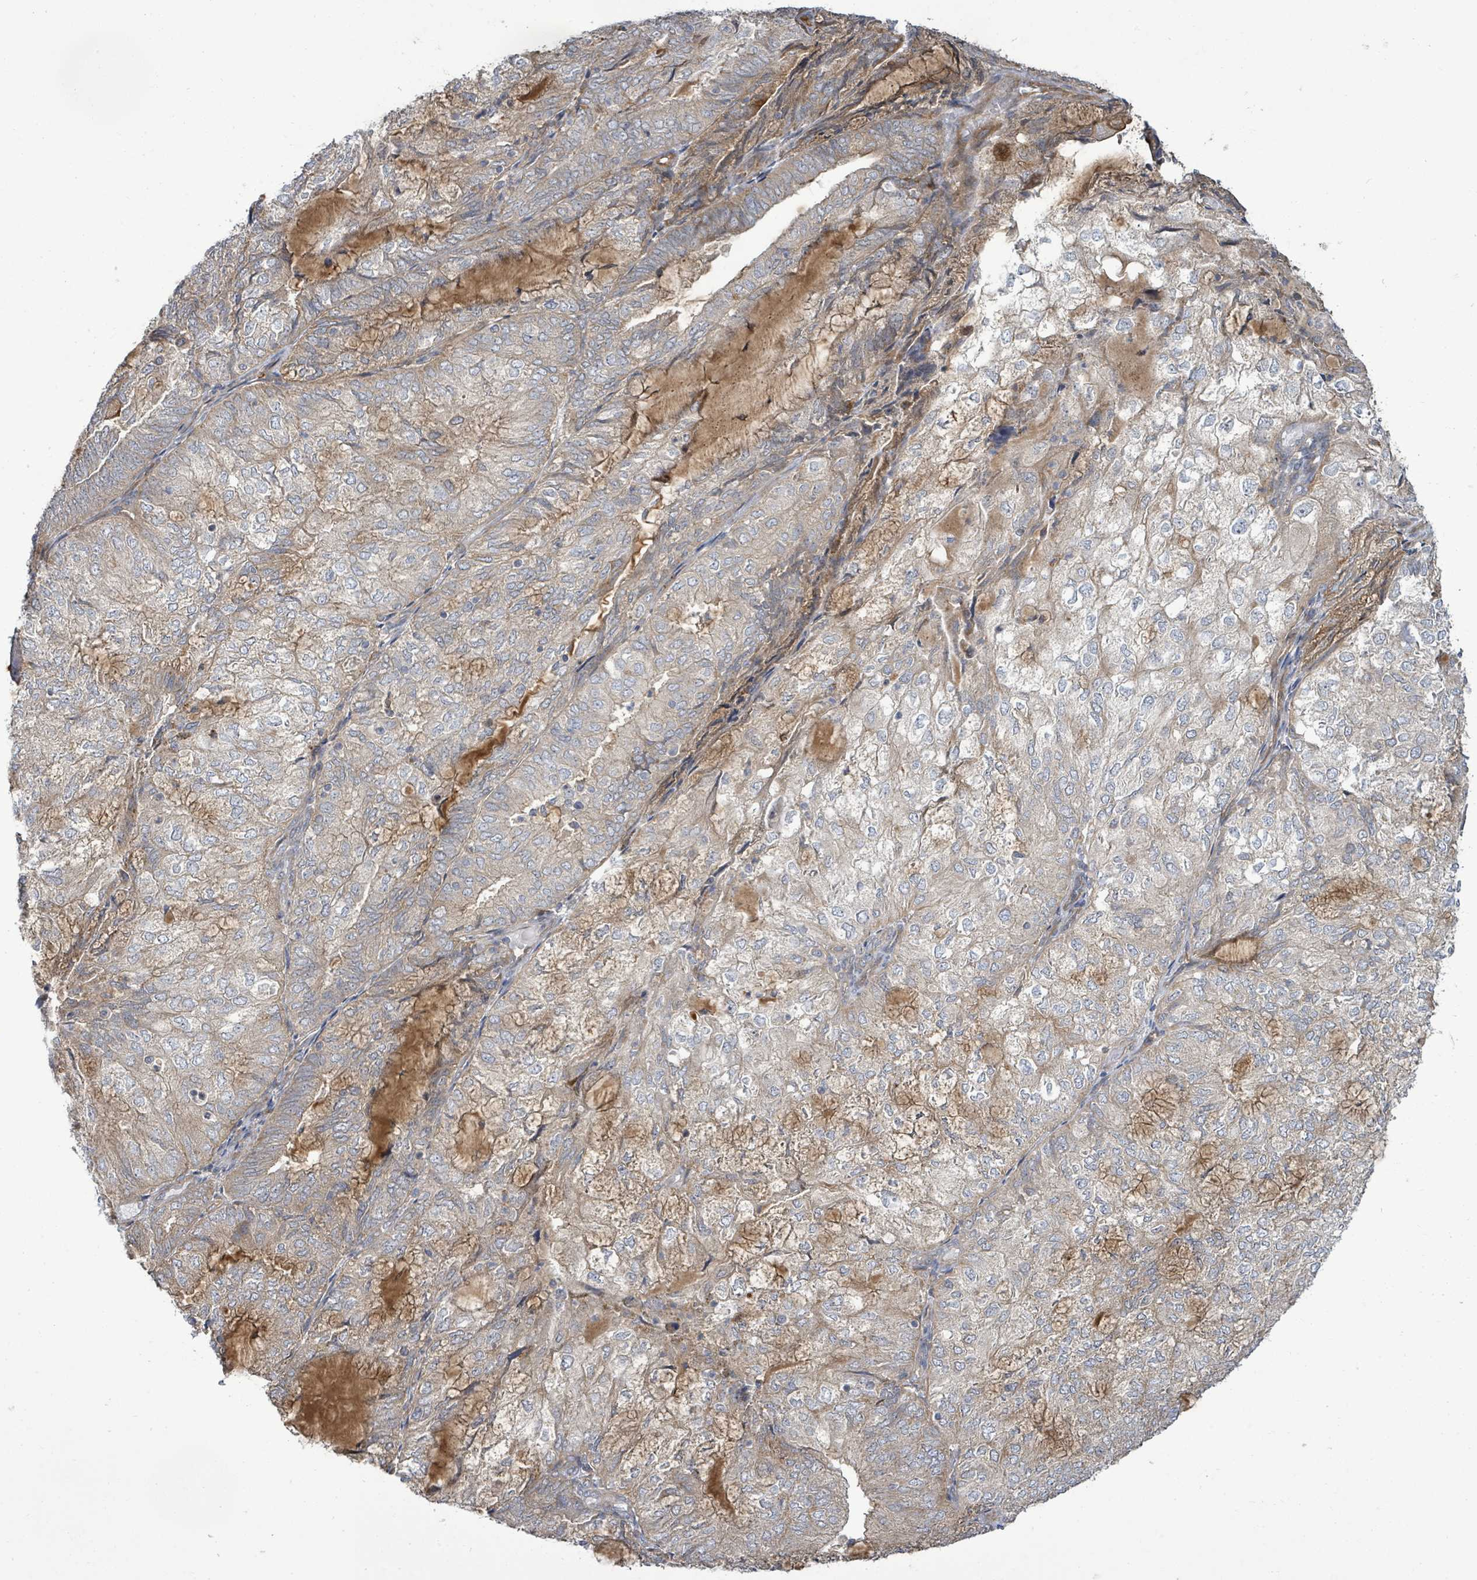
{"staining": {"intensity": "weak", "quantity": "25%-75%", "location": "cytoplasmic/membranous"}, "tissue": "endometrial cancer", "cell_type": "Tumor cells", "image_type": "cancer", "snomed": [{"axis": "morphology", "description": "Adenocarcinoma, NOS"}, {"axis": "topography", "description": "Endometrium"}], "caption": "About 25%-75% of tumor cells in endometrial cancer (adenocarcinoma) display weak cytoplasmic/membranous protein staining as visualized by brown immunohistochemical staining.", "gene": "KBTBD11", "patient": {"sex": "female", "age": 81}}